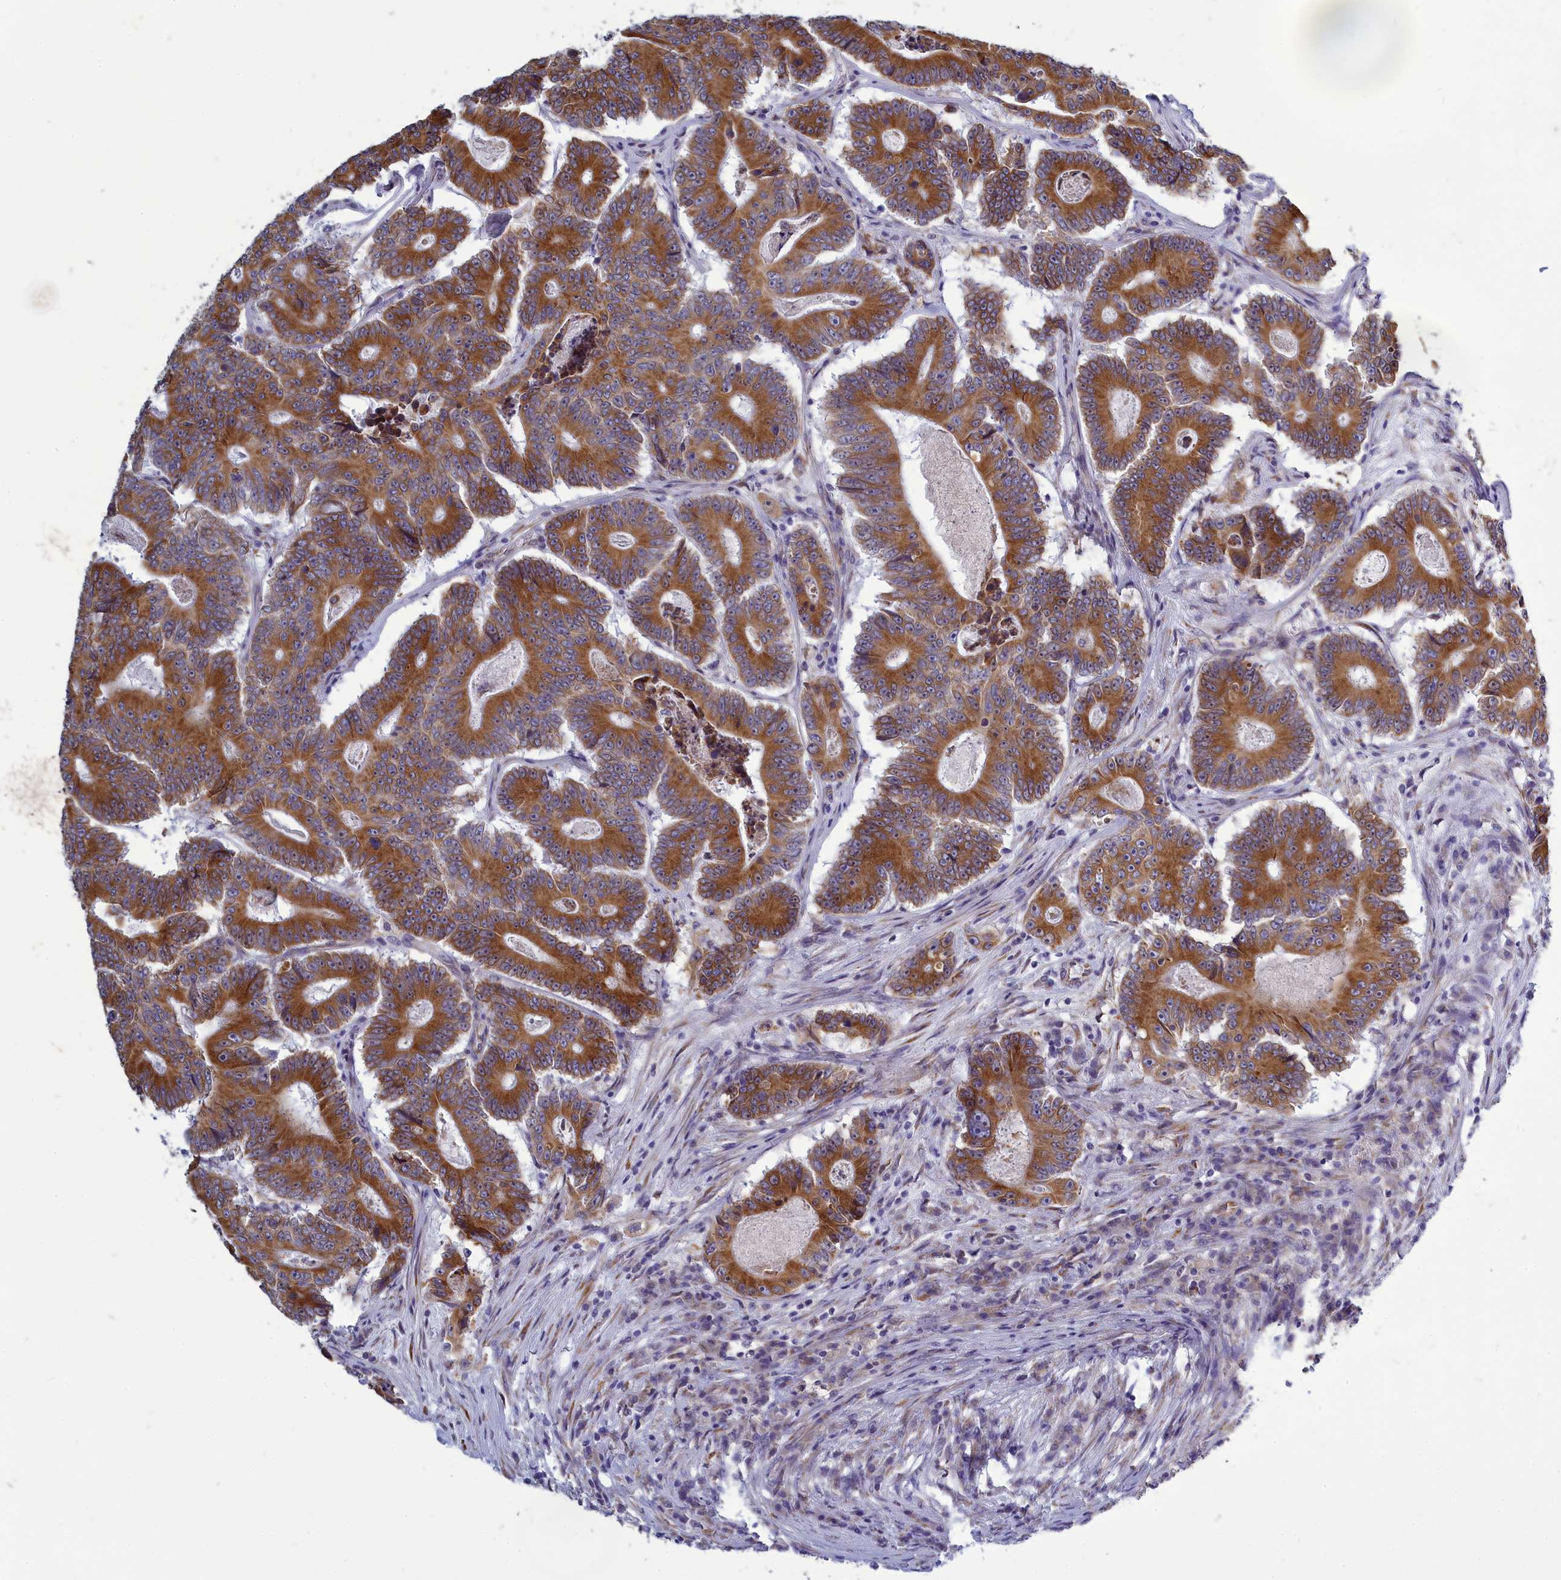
{"staining": {"intensity": "moderate", "quantity": ">75%", "location": "cytoplasmic/membranous"}, "tissue": "colorectal cancer", "cell_type": "Tumor cells", "image_type": "cancer", "snomed": [{"axis": "morphology", "description": "Adenocarcinoma, NOS"}, {"axis": "topography", "description": "Colon"}], "caption": "Immunohistochemical staining of colorectal cancer shows moderate cytoplasmic/membranous protein staining in about >75% of tumor cells. Nuclei are stained in blue.", "gene": "CENATAC", "patient": {"sex": "male", "age": 83}}